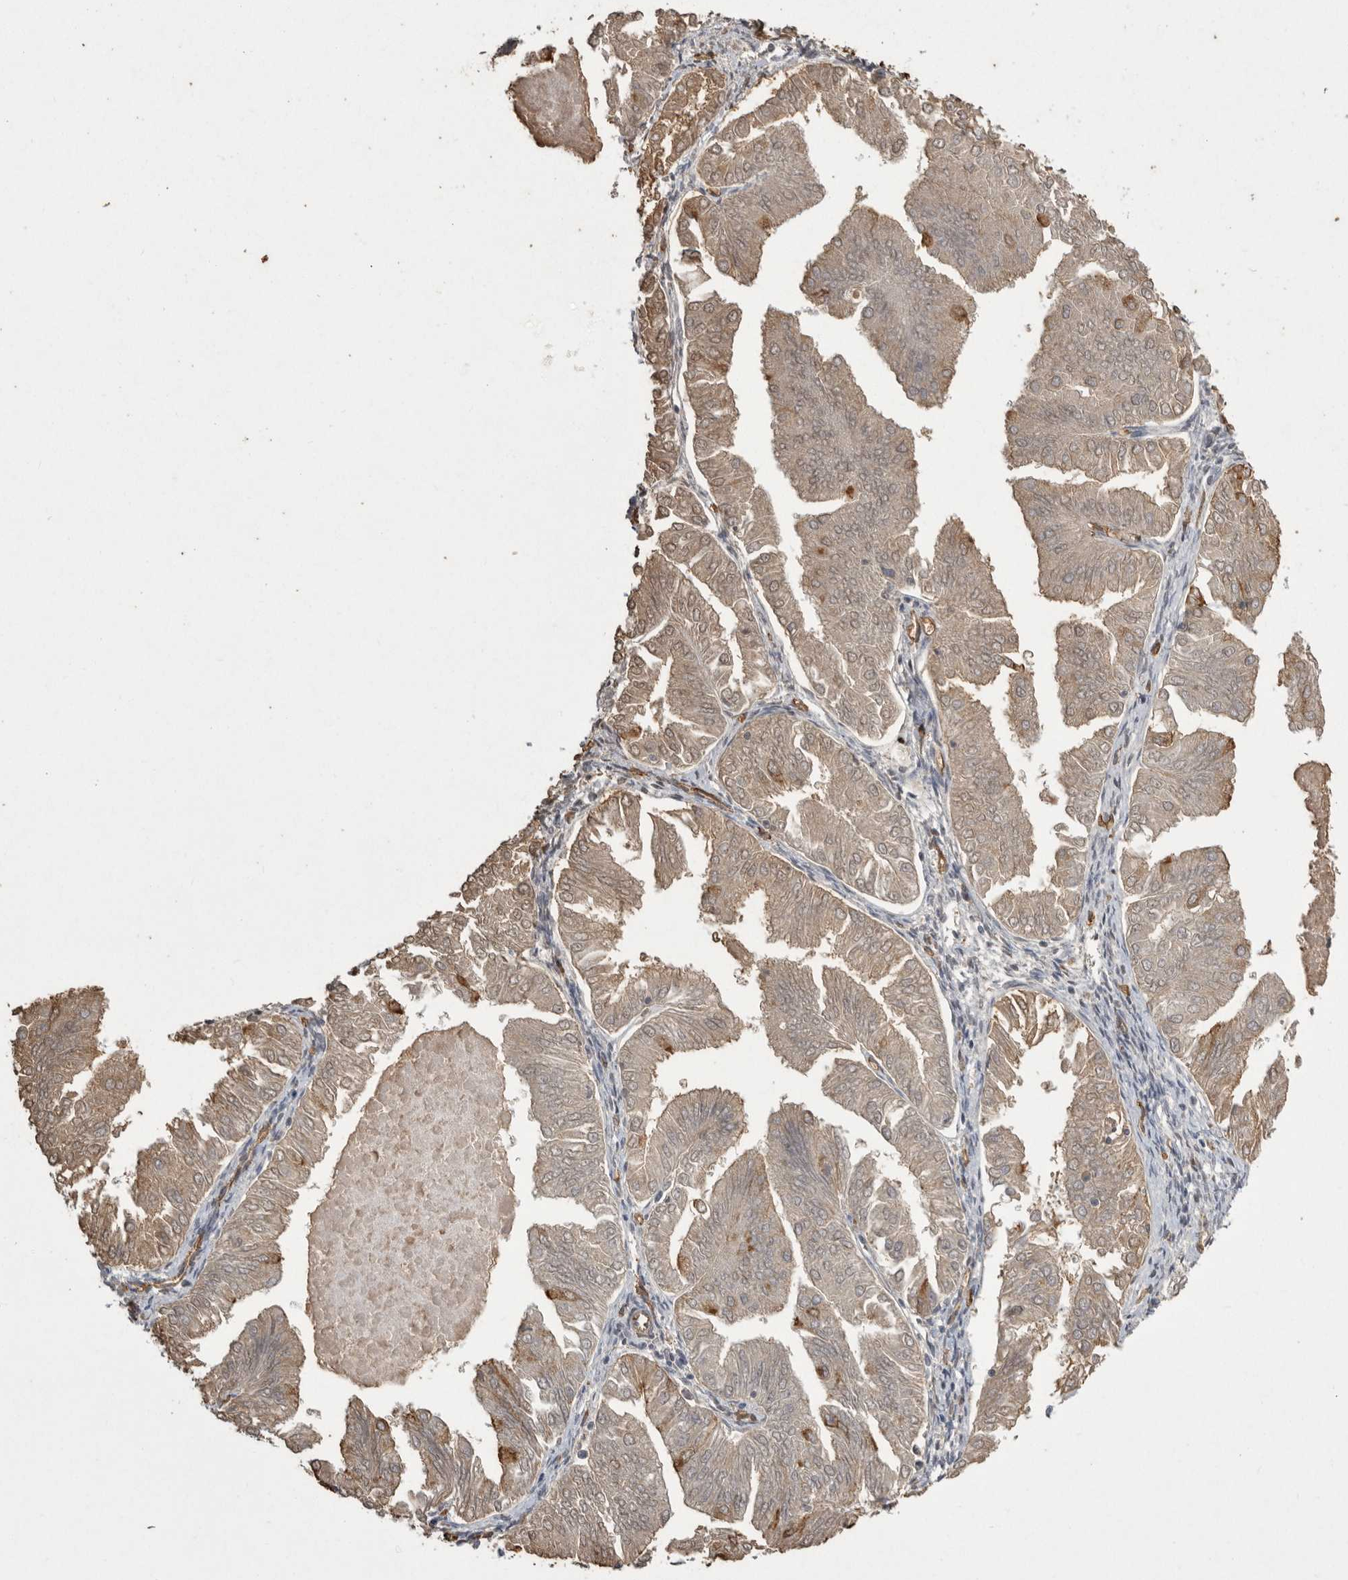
{"staining": {"intensity": "weak", "quantity": "<25%", "location": "cytoplasmic/membranous"}, "tissue": "endometrial cancer", "cell_type": "Tumor cells", "image_type": "cancer", "snomed": [{"axis": "morphology", "description": "Adenocarcinoma, NOS"}, {"axis": "topography", "description": "Endometrium"}], "caption": "A micrograph of human endometrial adenocarcinoma is negative for staining in tumor cells.", "gene": "IL27", "patient": {"sex": "female", "age": 53}}